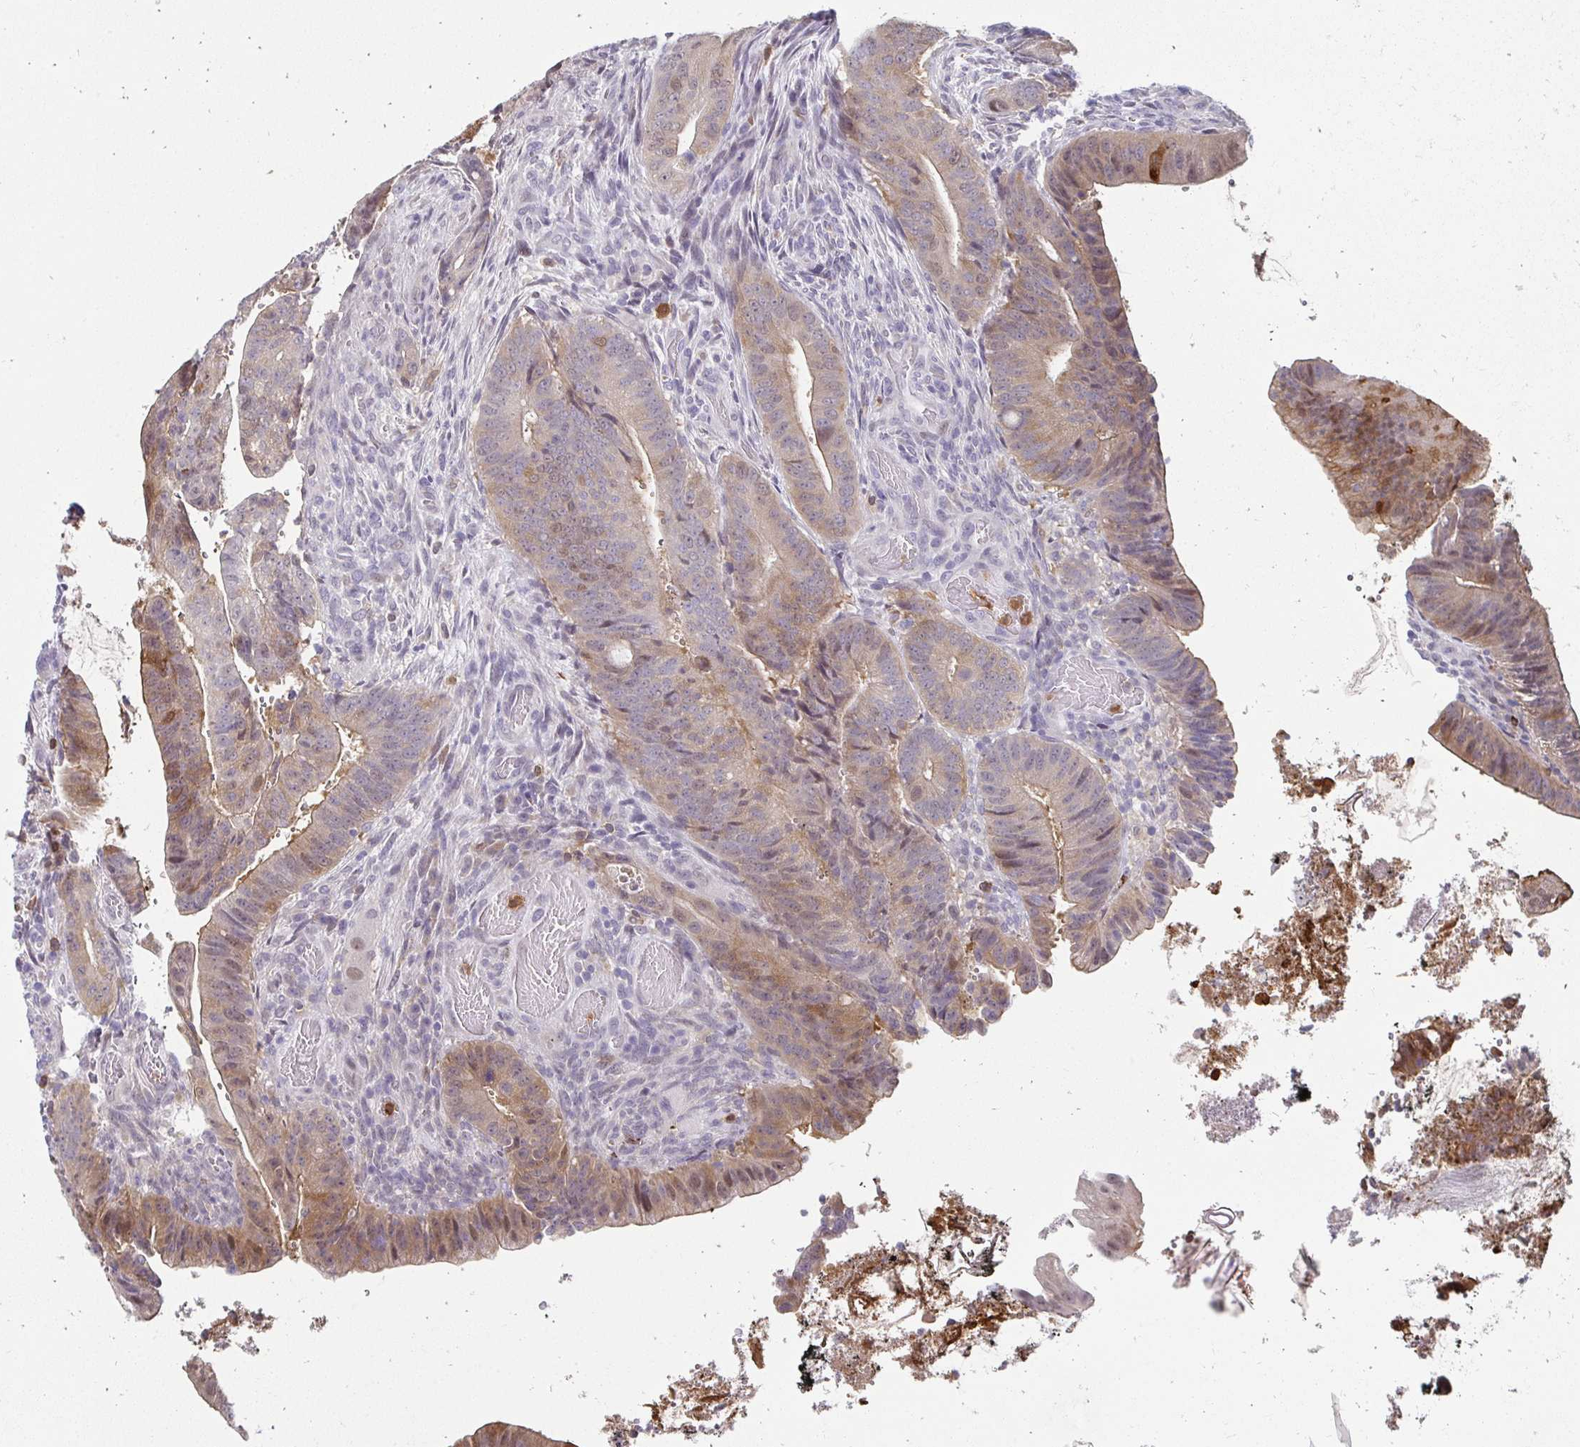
{"staining": {"intensity": "weak", "quantity": "25%-75%", "location": "cytoplasmic/membranous"}, "tissue": "colorectal cancer", "cell_type": "Tumor cells", "image_type": "cancer", "snomed": [{"axis": "morphology", "description": "Adenocarcinoma, NOS"}, {"axis": "topography", "description": "Colon"}], "caption": "A low amount of weak cytoplasmic/membranous staining is appreciated in approximately 25%-75% of tumor cells in colorectal adenocarcinoma tissue. (Stains: DAB (3,3'-diaminobenzidine) in brown, nuclei in blue, Microscopy: brightfield microscopy at high magnification).", "gene": "PADI2", "patient": {"sex": "female", "age": 43}}